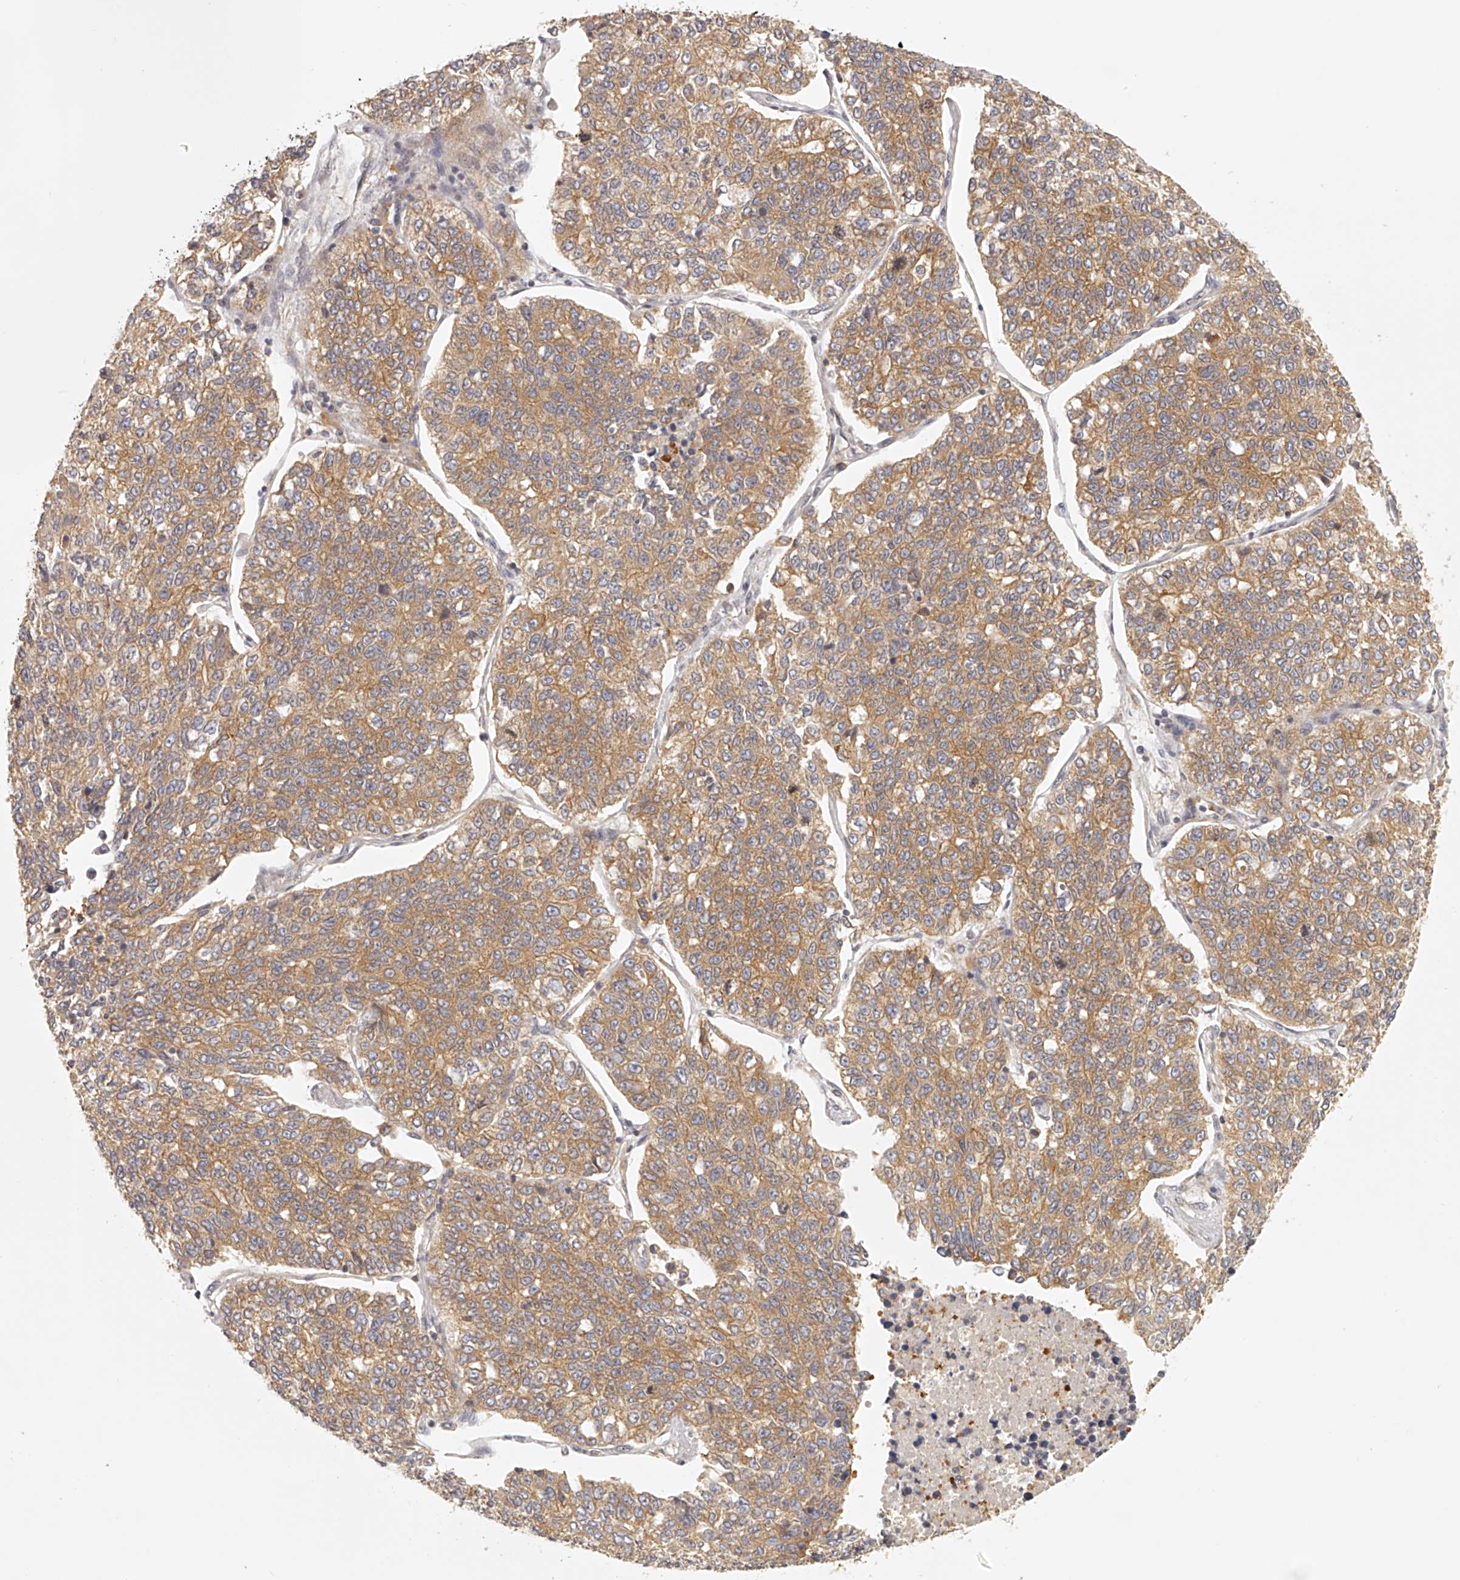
{"staining": {"intensity": "moderate", "quantity": ">75%", "location": "cytoplasmic/membranous"}, "tissue": "lung cancer", "cell_type": "Tumor cells", "image_type": "cancer", "snomed": [{"axis": "morphology", "description": "Adenocarcinoma, NOS"}, {"axis": "topography", "description": "Lung"}], "caption": "Lung adenocarcinoma stained for a protein exhibits moderate cytoplasmic/membranous positivity in tumor cells. (Brightfield microscopy of DAB IHC at high magnification).", "gene": "EIF3I", "patient": {"sex": "male", "age": 49}}